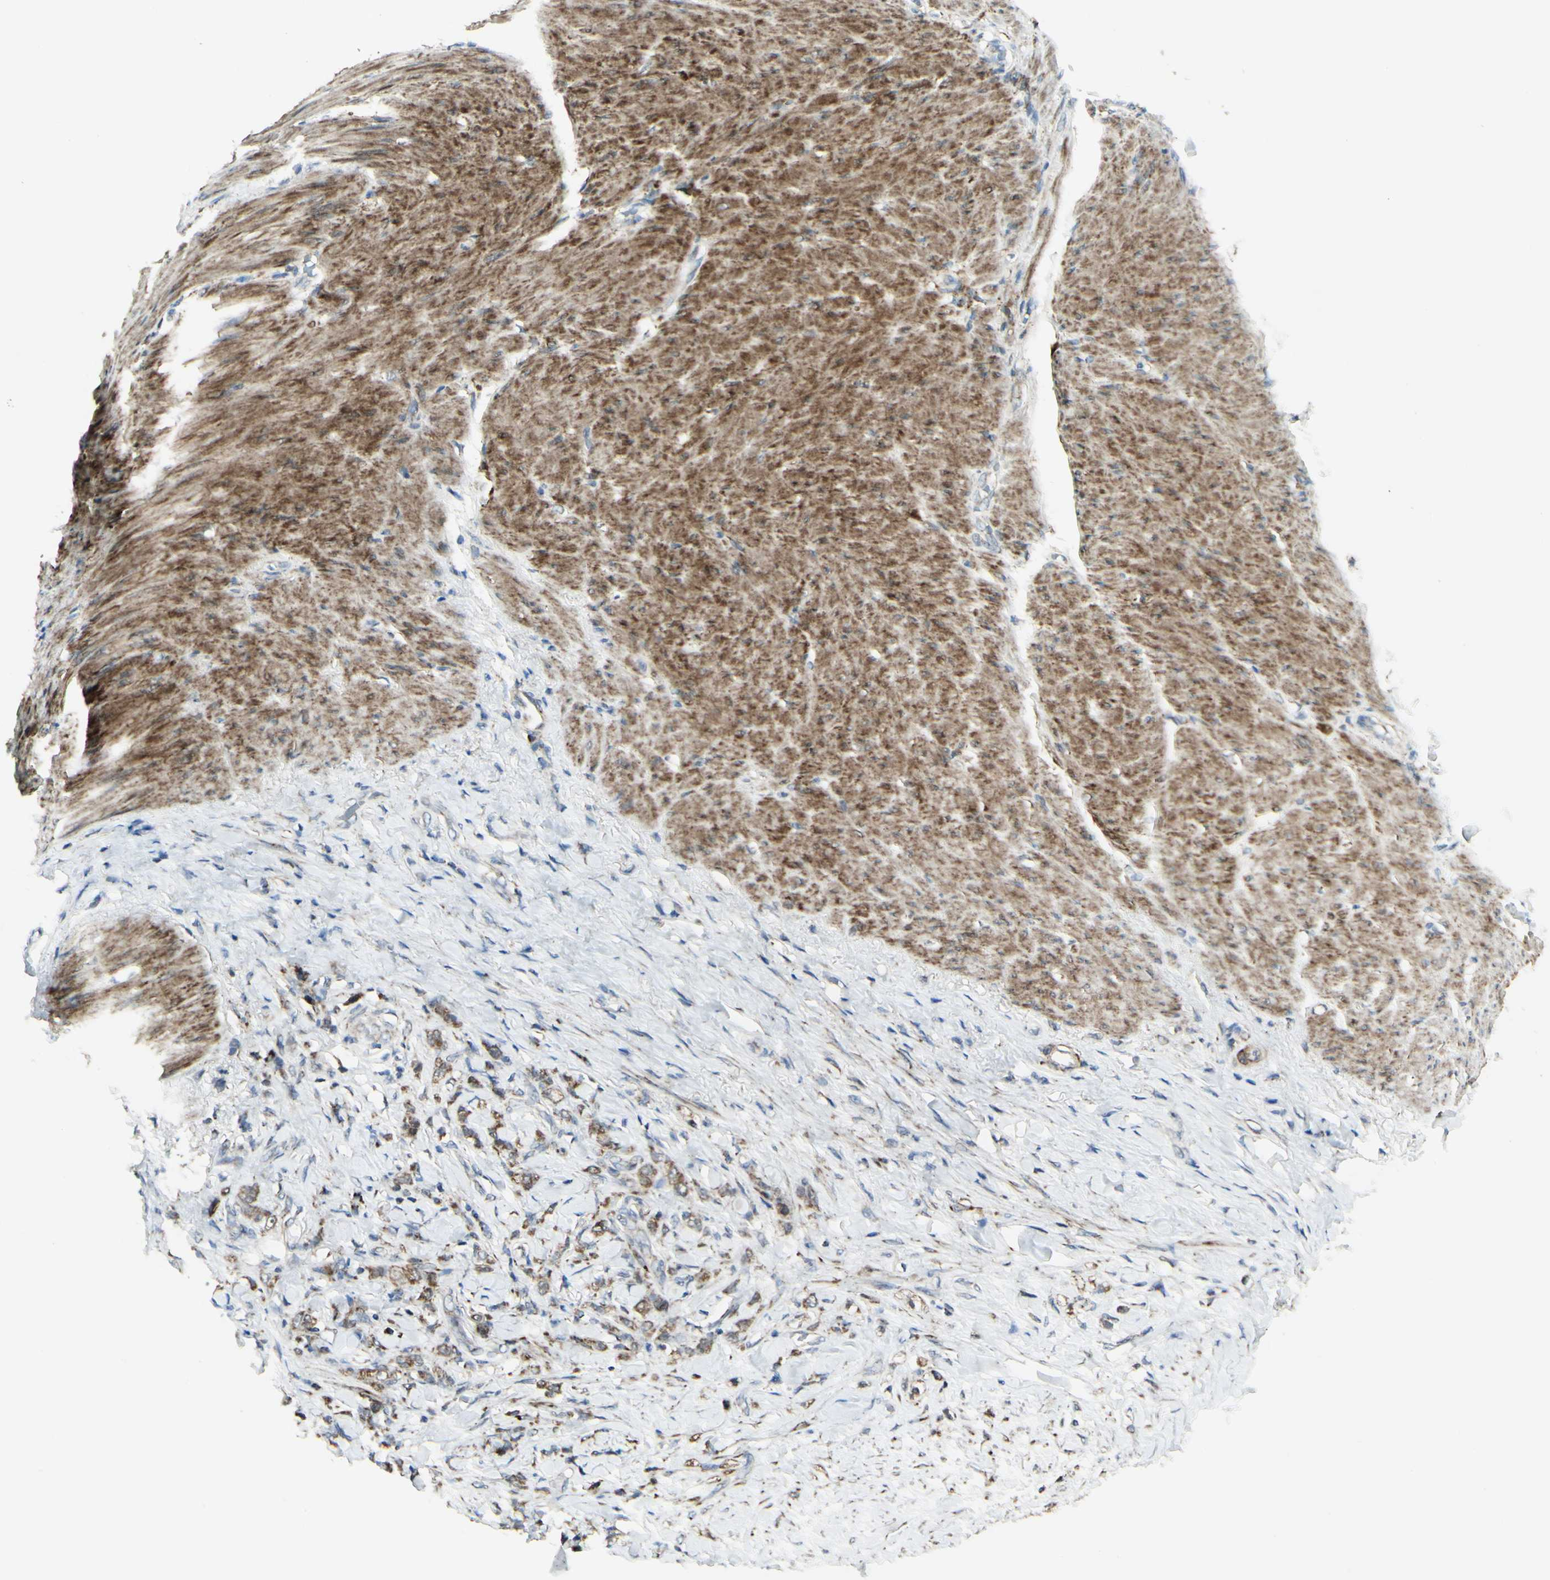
{"staining": {"intensity": "moderate", "quantity": ">75%", "location": "cytoplasmic/membranous"}, "tissue": "stomach cancer", "cell_type": "Tumor cells", "image_type": "cancer", "snomed": [{"axis": "morphology", "description": "Adenocarcinoma, NOS"}, {"axis": "topography", "description": "Stomach"}], "caption": "Immunohistochemical staining of human stomach cancer displays moderate cytoplasmic/membranous protein expression in approximately >75% of tumor cells.", "gene": "DHRS3", "patient": {"sex": "male", "age": 82}}